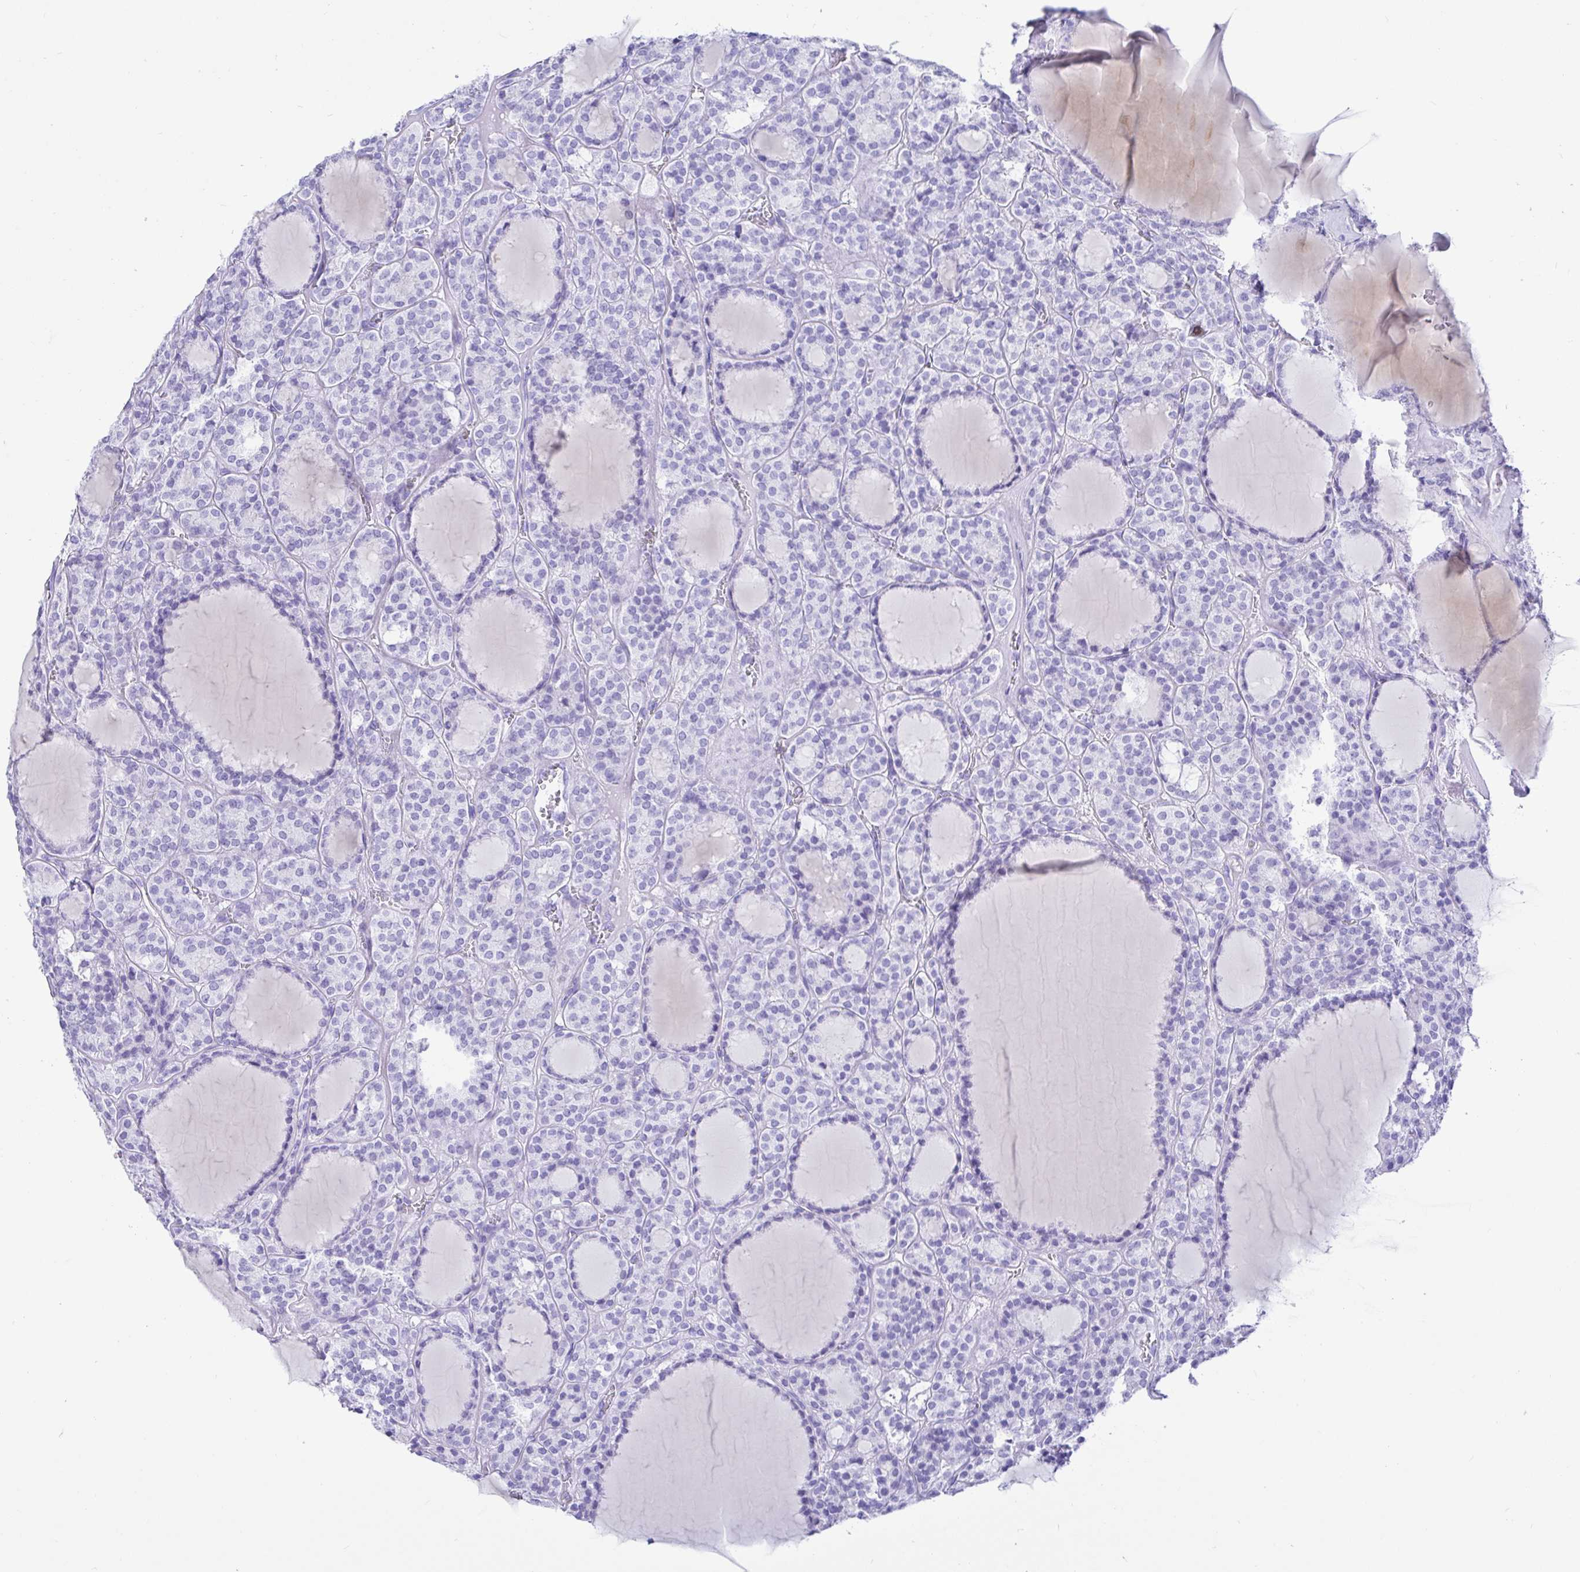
{"staining": {"intensity": "negative", "quantity": "none", "location": "none"}, "tissue": "thyroid cancer", "cell_type": "Tumor cells", "image_type": "cancer", "snomed": [{"axis": "morphology", "description": "Follicular adenoma carcinoma, NOS"}, {"axis": "topography", "description": "Thyroid gland"}], "caption": "A high-resolution photomicrograph shows IHC staining of thyroid cancer (follicular adenoma carcinoma), which exhibits no significant positivity in tumor cells.", "gene": "CD5", "patient": {"sex": "female", "age": 63}}